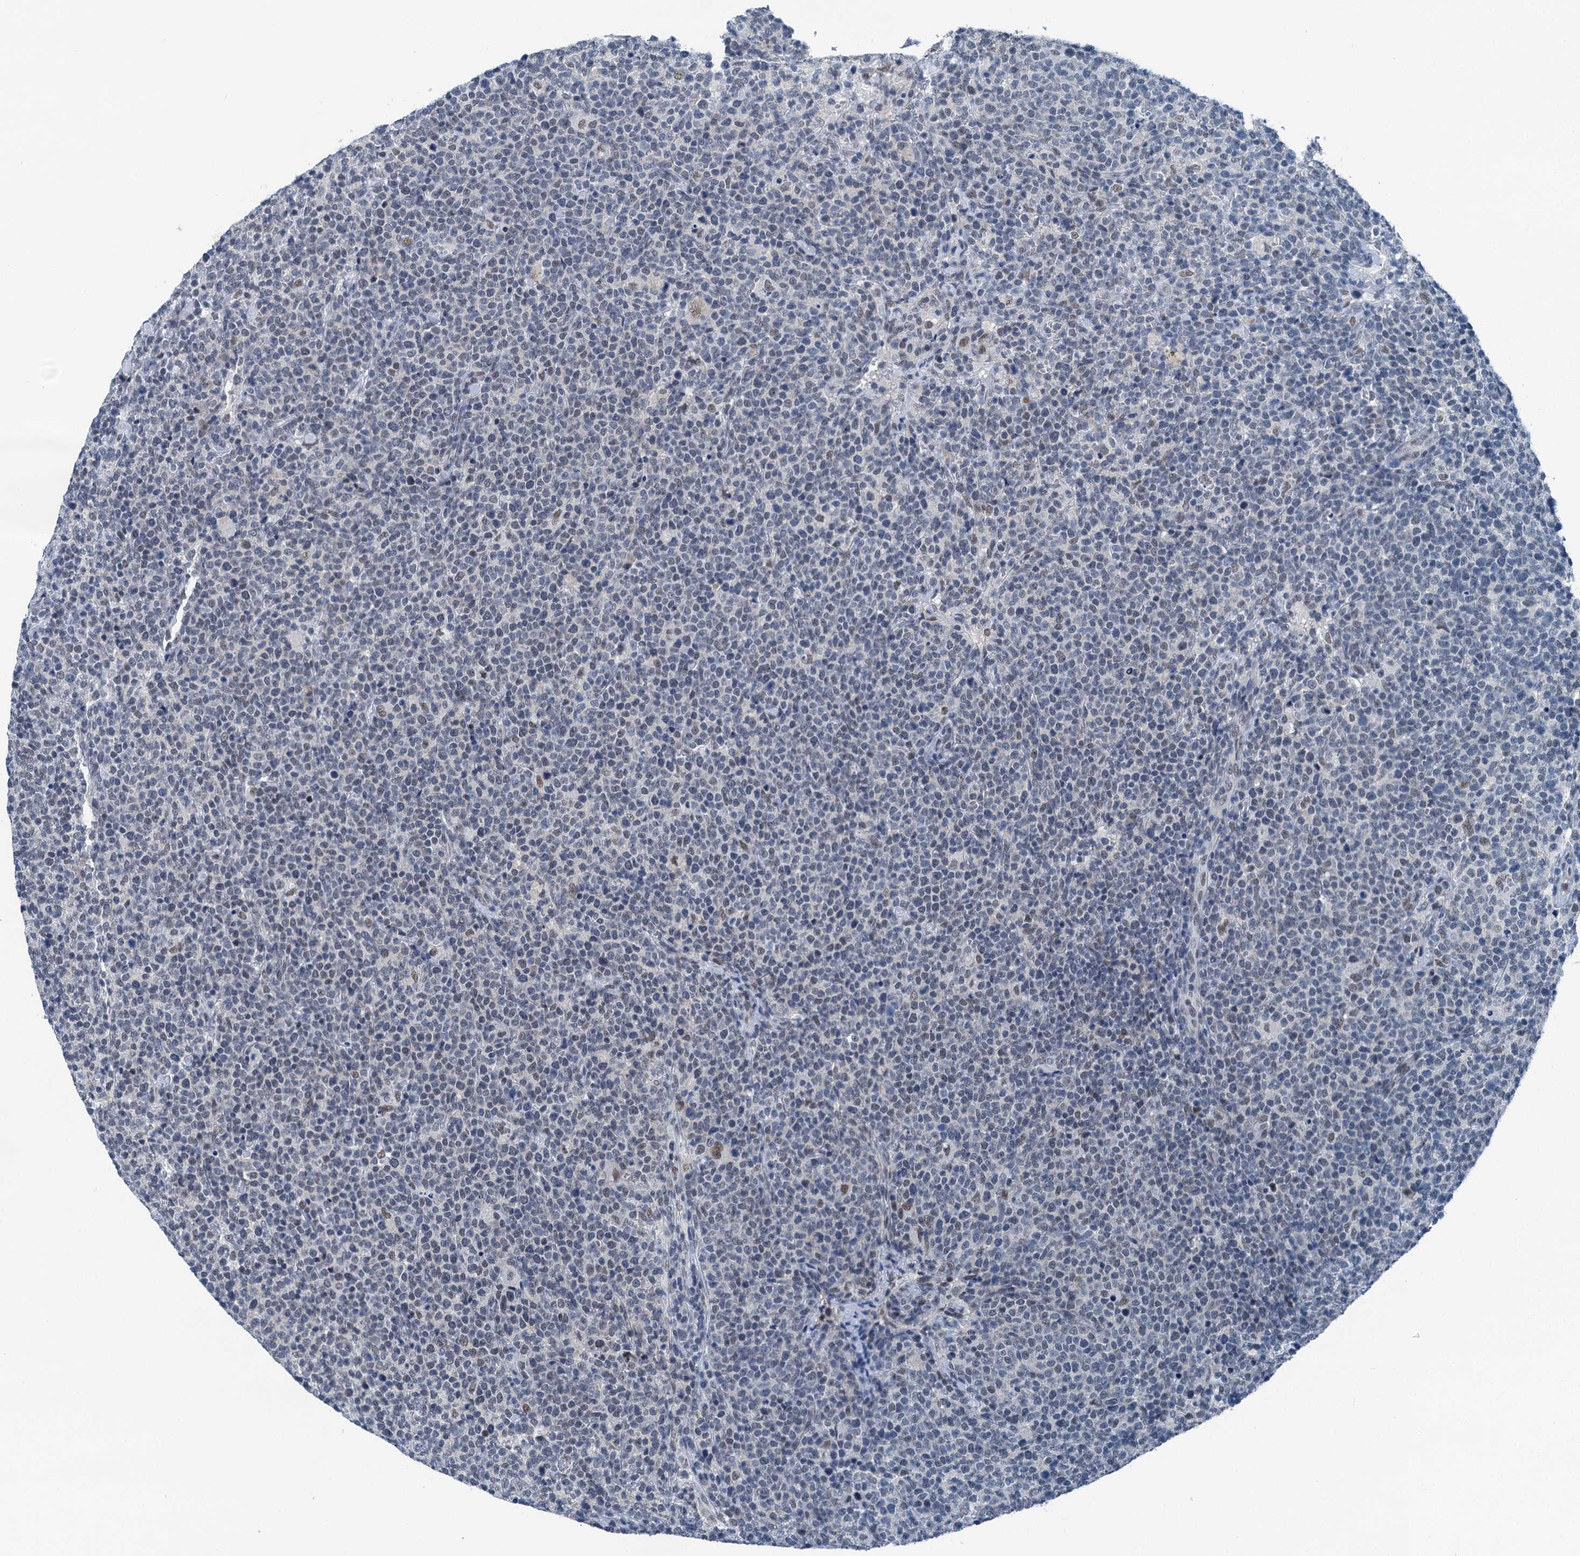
{"staining": {"intensity": "weak", "quantity": "<25%", "location": "nuclear"}, "tissue": "lymphoma", "cell_type": "Tumor cells", "image_type": "cancer", "snomed": [{"axis": "morphology", "description": "Malignant lymphoma, non-Hodgkin's type, High grade"}, {"axis": "topography", "description": "Lymph node"}], "caption": "Immunohistochemical staining of high-grade malignant lymphoma, non-Hodgkin's type displays no significant staining in tumor cells. (DAB immunohistochemistry with hematoxylin counter stain).", "gene": "TRPT1", "patient": {"sex": "male", "age": 61}}